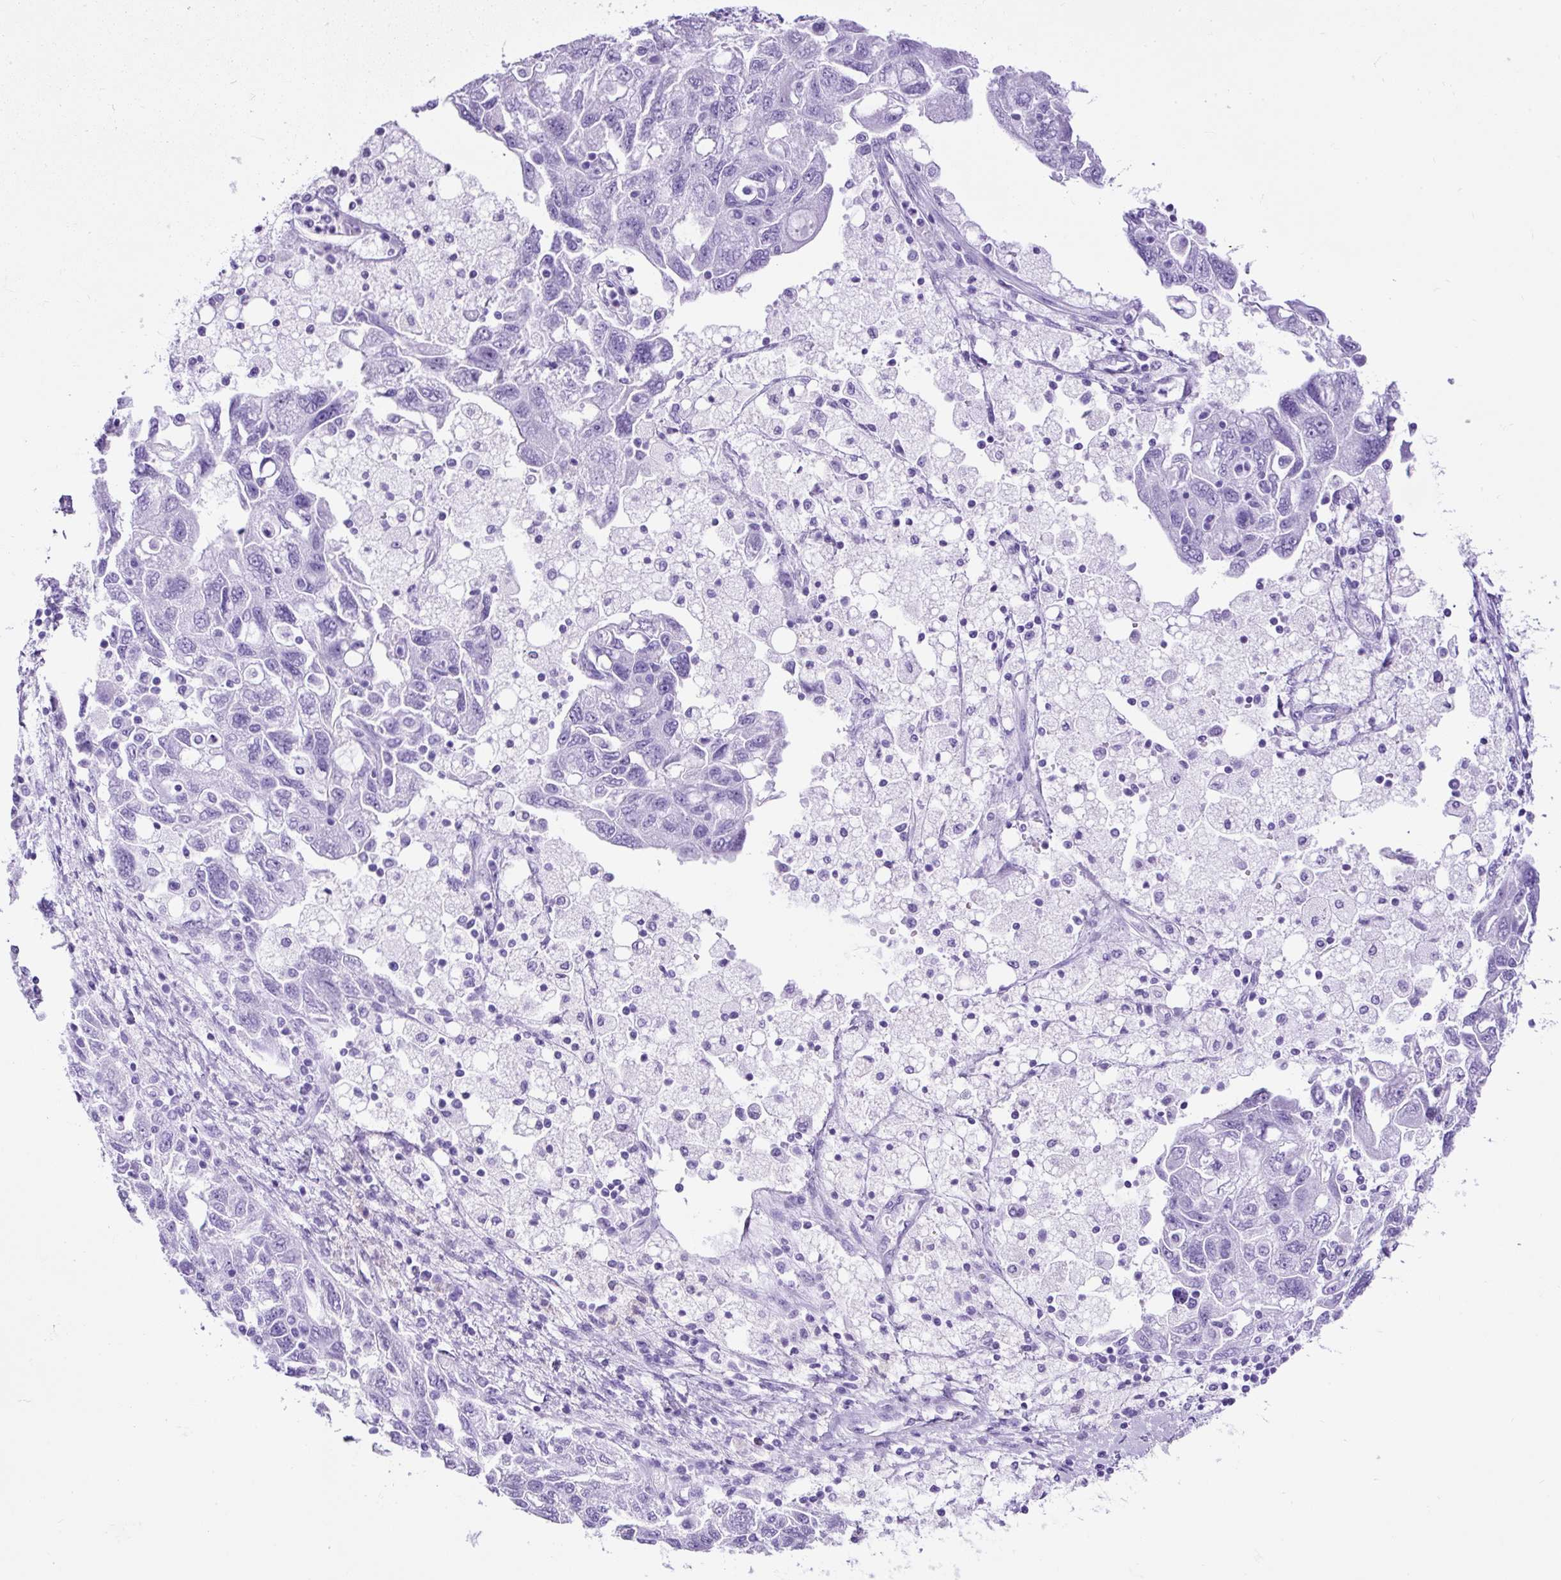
{"staining": {"intensity": "negative", "quantity": "none", "location": "none"}, "tissue": "ovarian cancer", "cell_type": "Tumor cells", "image_type": "cancer", "snomed": [{"axis": "morphology", "description": "Carcinoma, NOS"}, {"axis": "morphology", "description": "Cystadenocarcinoma, serous, NOS"}, {"axis": "topography", "description": "Ovary"}], "caption": "High magnification brightfield microscopy of serous cystadenocarcinoma (ovarian) stained with DAB (3,3'-diaminobenzidine) (brown) and counterstained with hematoxylin (blue): tumor cells show no significant staining.", "gene": "CEL", "patient": {"sex": "female", "age": 69}}